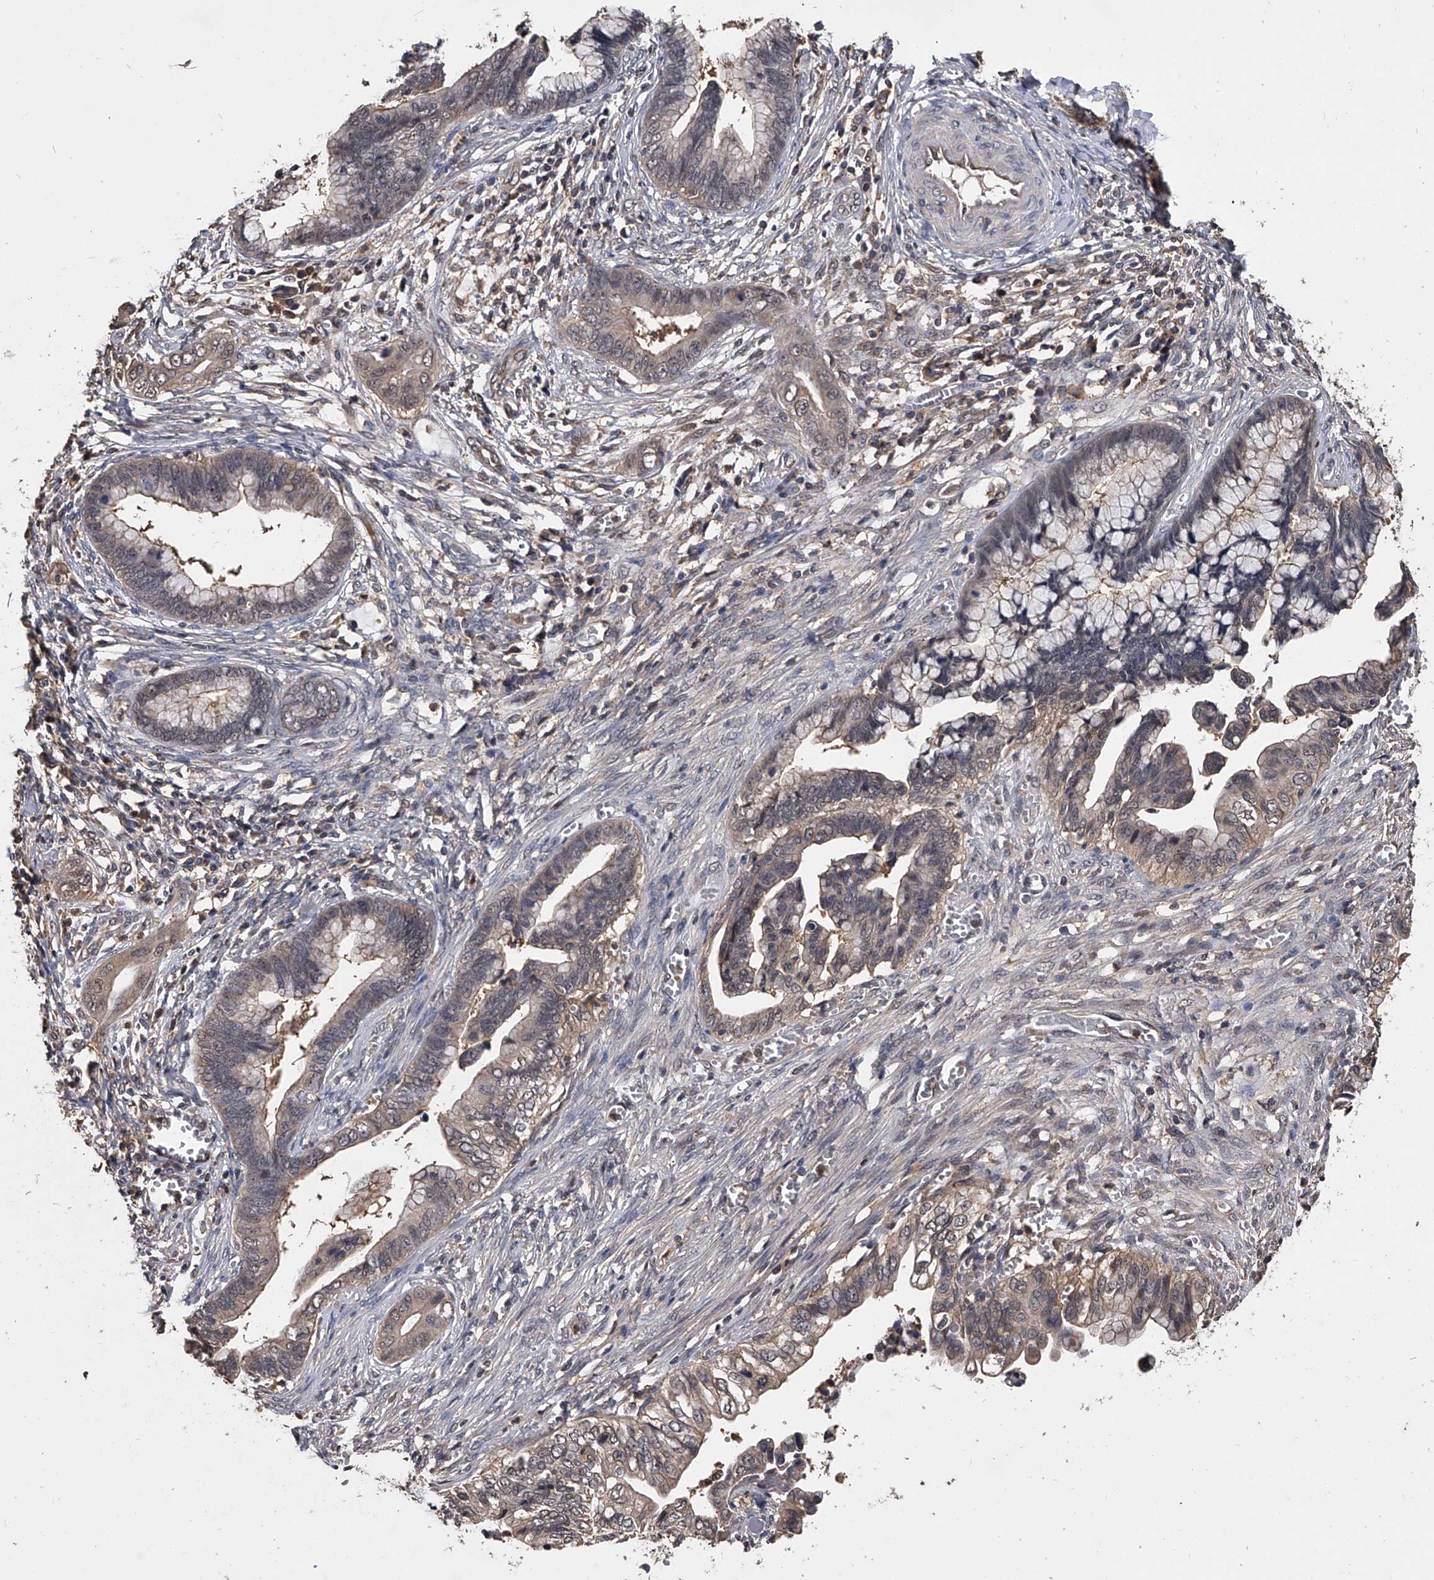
{"staining": {"intensity": "weak", "quantity": "25%-75%", "location": "cytoplasmic/membranous"}, "tissue": "cervical cancer", "cell_type": "Tumor cells", "image_type": "cancer", "snomed": [{"axis": "morphology", "description": "Adenocarcinoma, NOS"}, {"axis": "topography", "description": "Cervix"}], "caption": "A high-resolution image shows immunohistochemistry (IHC) staining of cervical cancer, which exhibits weak cytoplasmic/membranous expression in about 25%-75% of tumor cells.", "gene": "EFCAB7", "patient": {"sex": "female", "age": 44}}